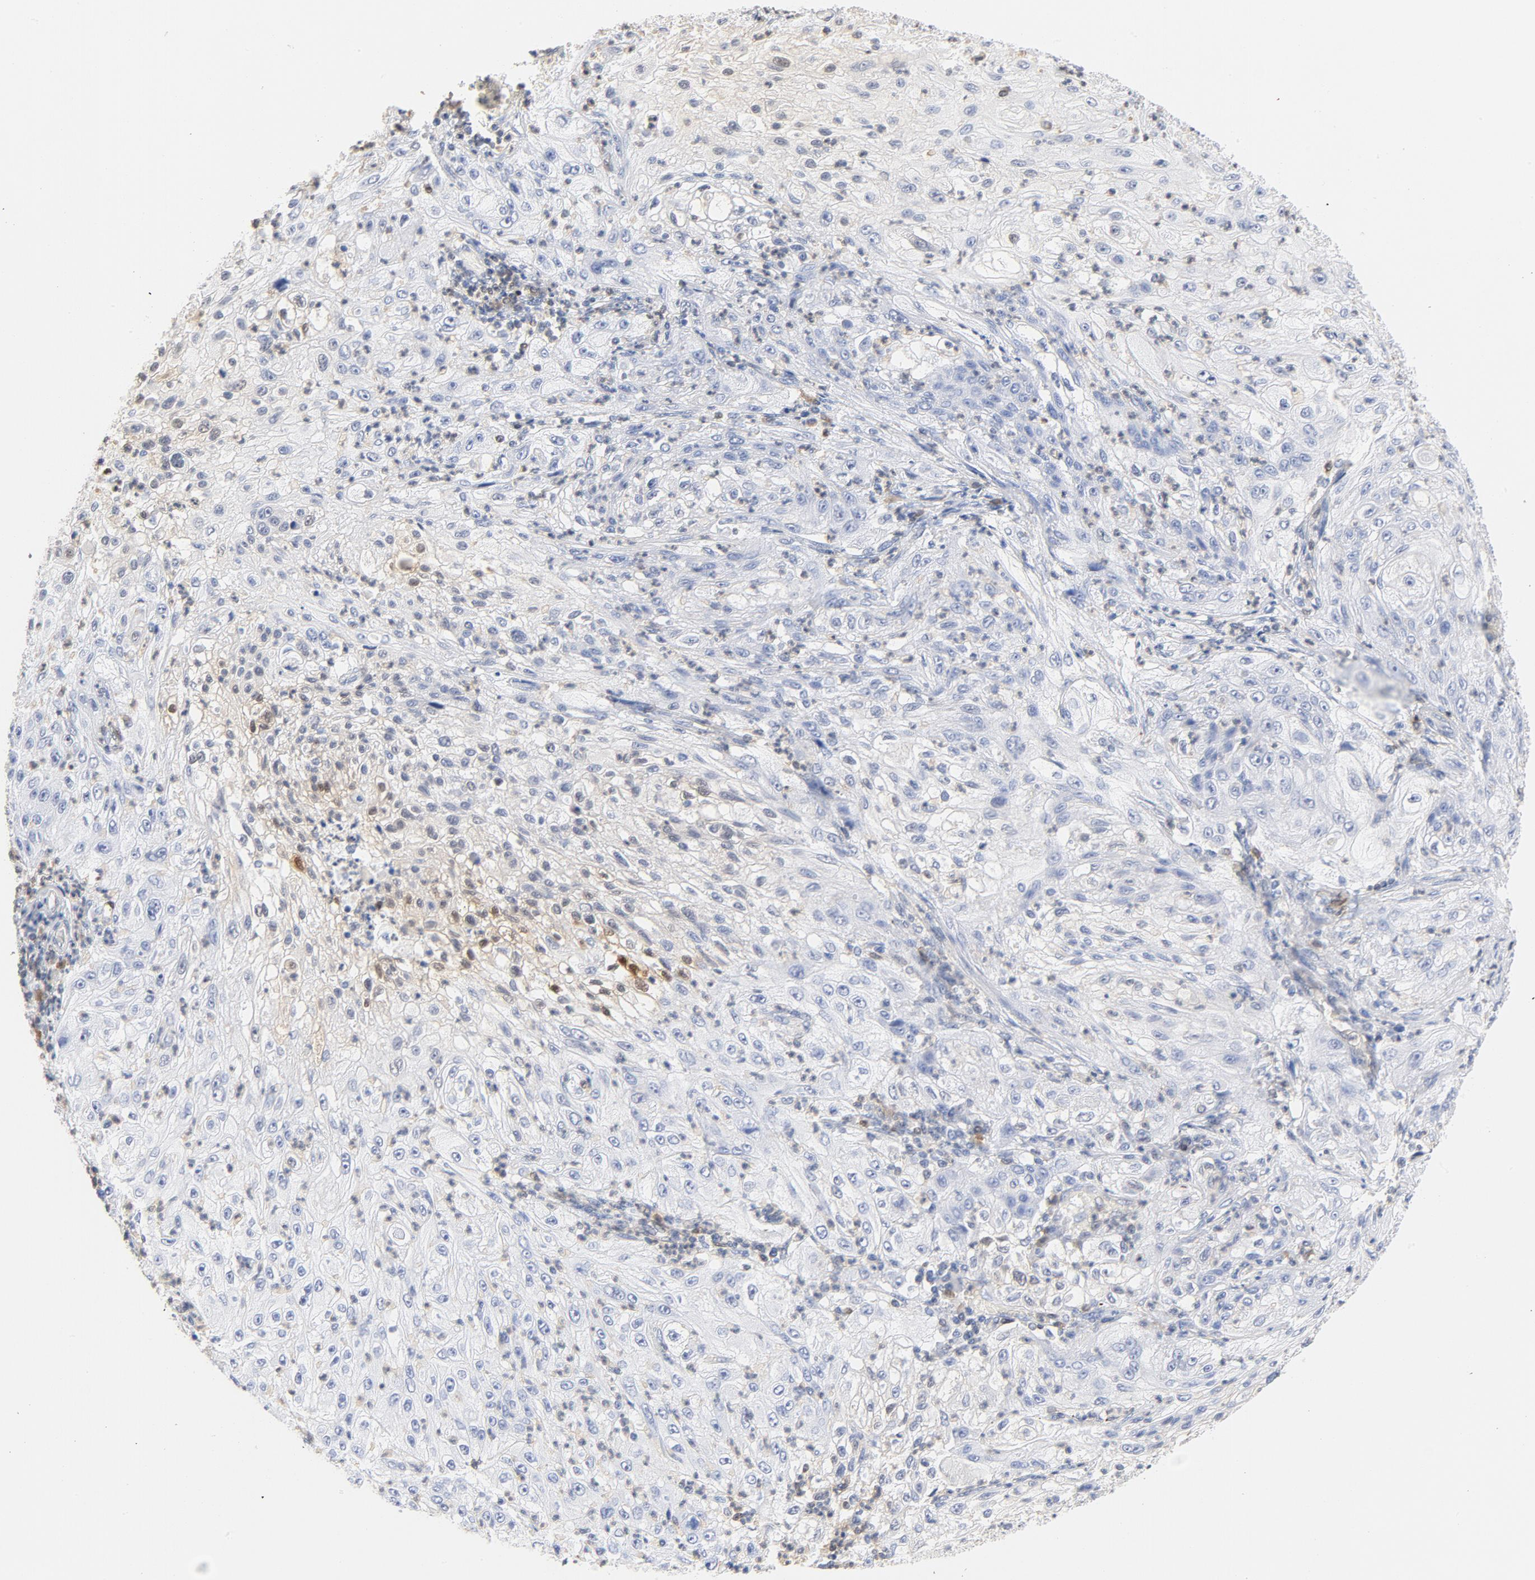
{"staining": {"intensity": "negative", "quantity": "none", "location": "none"}, "tissue": "lung cancer", "cell_type": "Tumor cells", "image_type": "cancer", "snomed": [{"axis": "morphology", "description": "Inflammation, NOS"}, {"axis": "morphology", "description": "Squamous cell carcinoma, NOS"}, {"axis": "topography", "description": "Lymph node"}, {"axis": "topography", "description": "Soft tissue"}, {"axis": "topography", "description": "Lung"}], "caption": "Immunohistochemical staining of lung cancer demonstrates no significant staining in tumor cells.", "gene": "CDKN1B", "patient": {"sex": "male", "age": 66}}